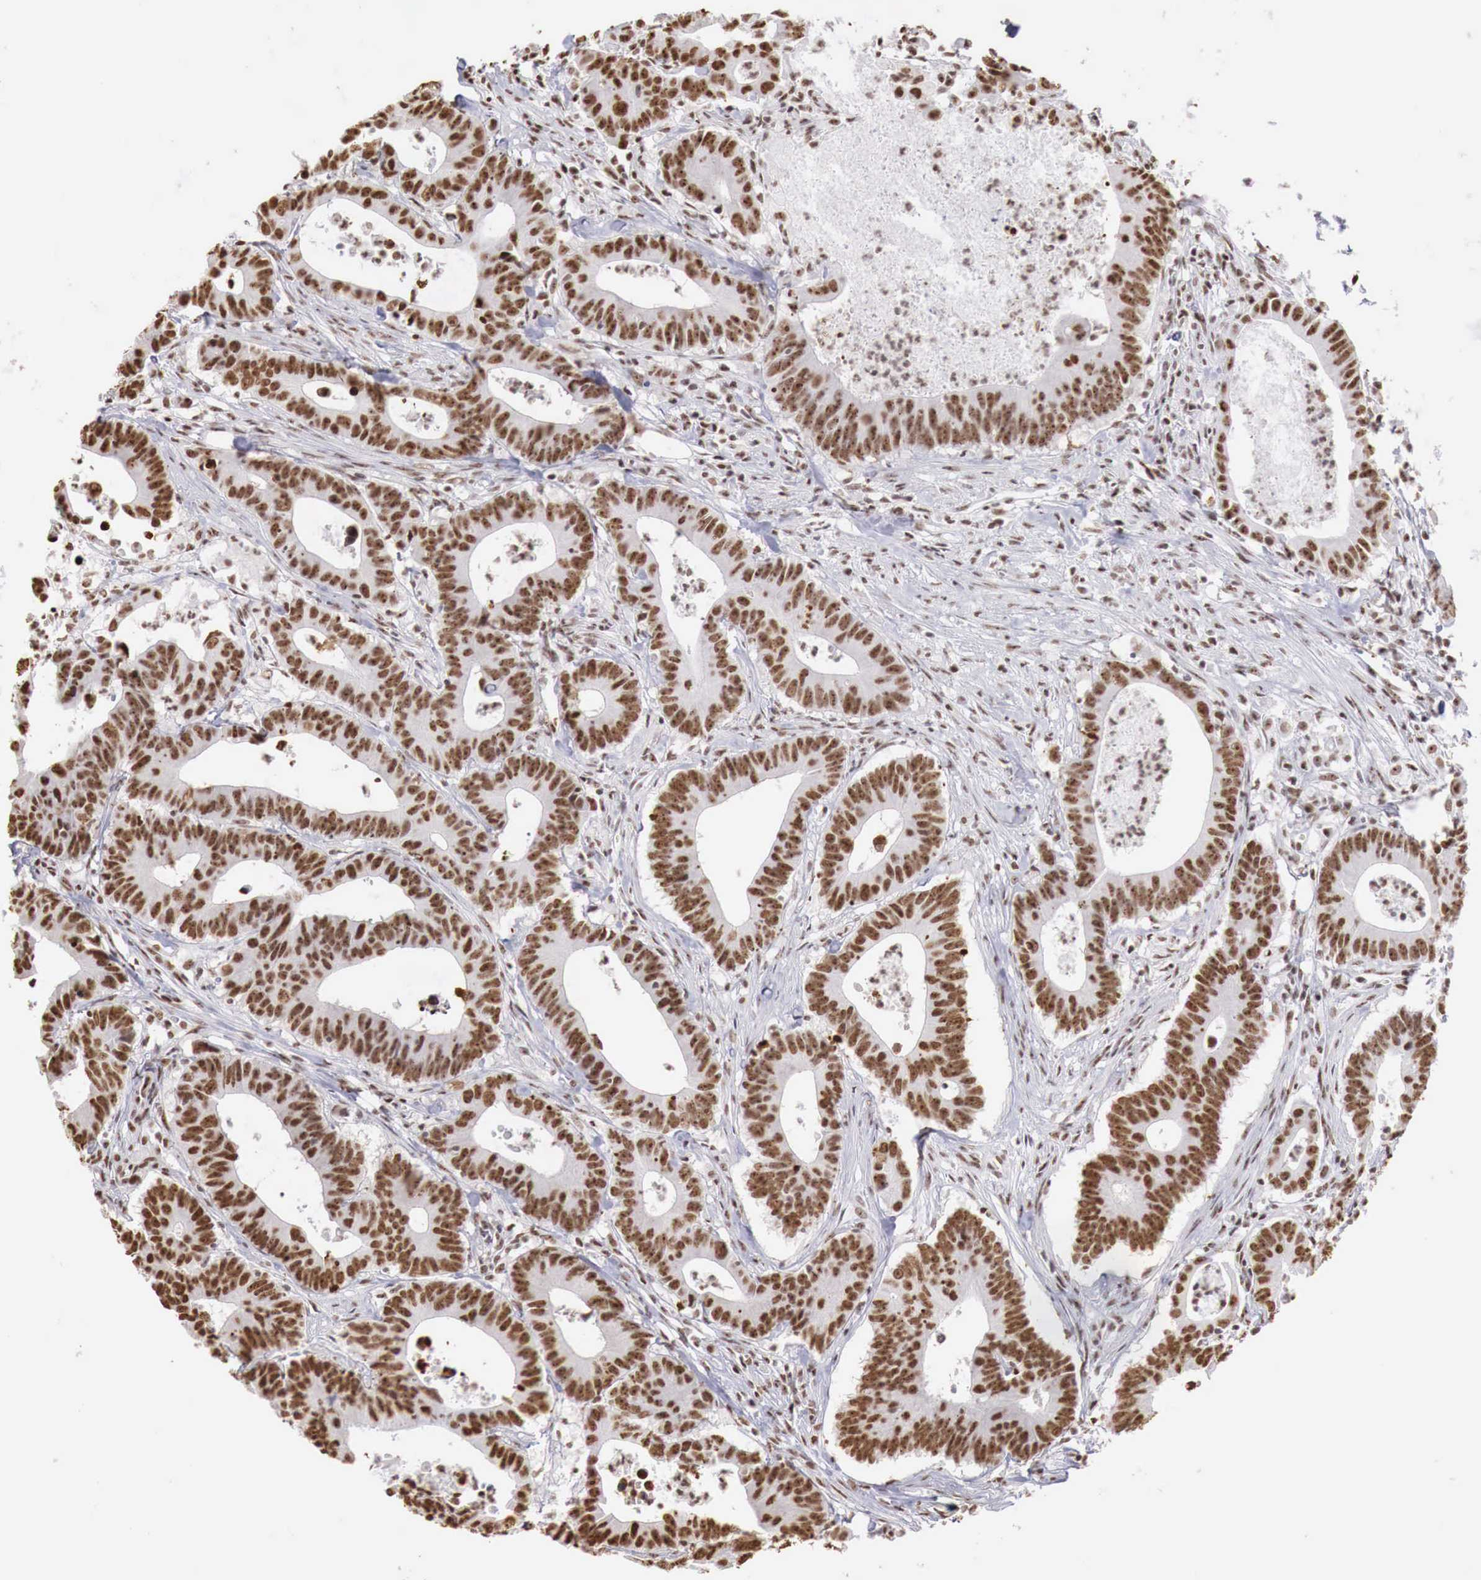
{"staining": {"intensity": "strong", "quantity": ">75%", "location": "nuclear"}, "tissue": "colorectal cancer", "cell_type": "Tumor cells", "image_type": "cancer", "snomed": [{"axis": "morphology", "description": "Adenocarcinoma, NOS"}, {"axis": "topography", "description": "Colon"}], "caption": "Protein staining demonstrates strong nuclear staining in approximately >75% of tumor cells in adenocarcinoma (colorectal).", "gene": "DKC1", "patient": {"sex": "male", "age": 55}}